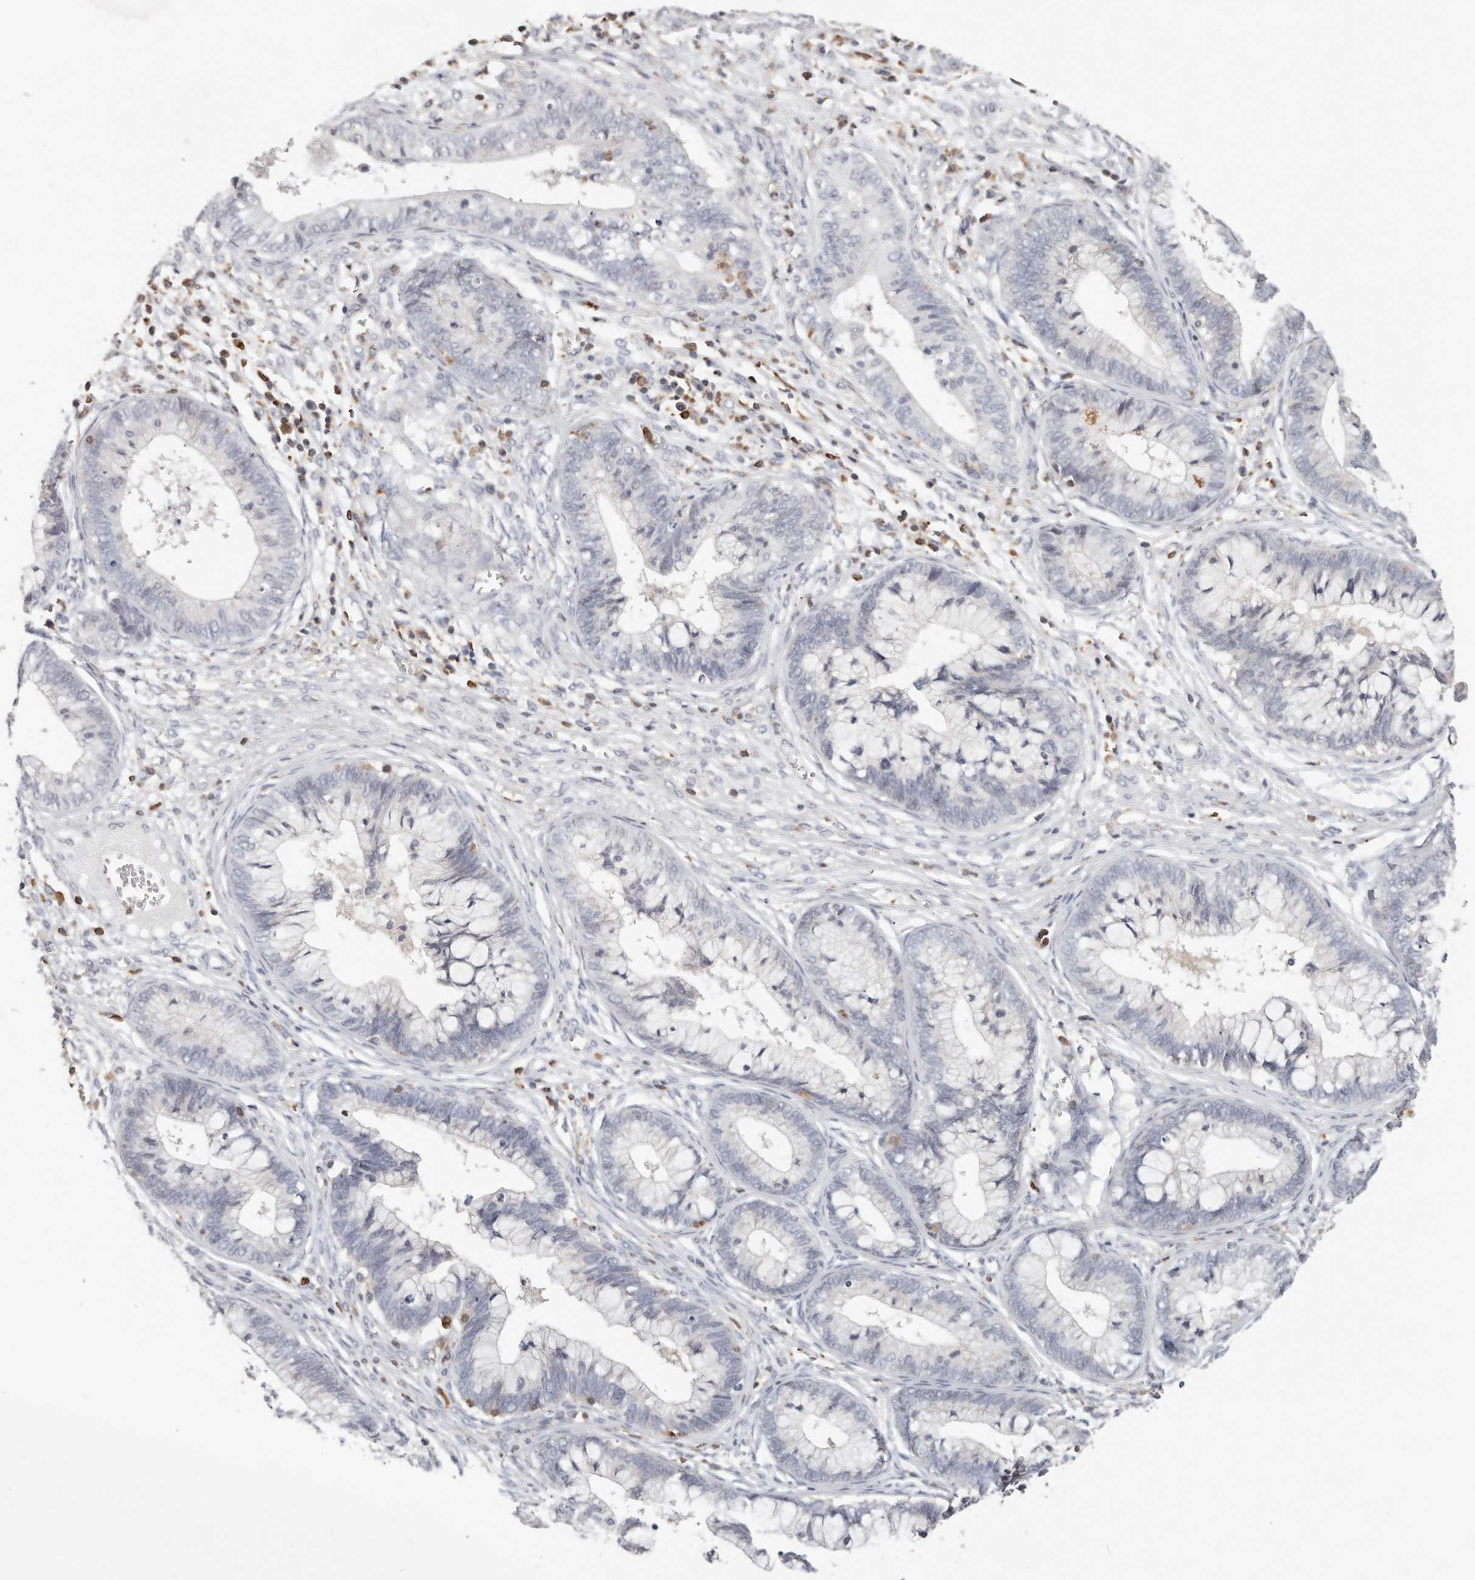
{"staining": {"intensity": "negative", "quantity": "none", "location": "none"}, "tissue": "cervical cancer", "cell_type": "Tumor cells", "image_type": "cancer", "snomed": [{"axis": "morphology", "description": "Adenocarcinoma, NOS"}, {"axis": "topography", "description": "Cervix"}], "caption": "Immunohistochemistry (IHC) micrograph of neoplastic tissue: cervical cancer stained with DAB (3,3'-diaminobenzidine) shows no significant protein staining in tumor cells.", "gene": "TMEM63B", "patient": {"sex": "female", "age": 44}}